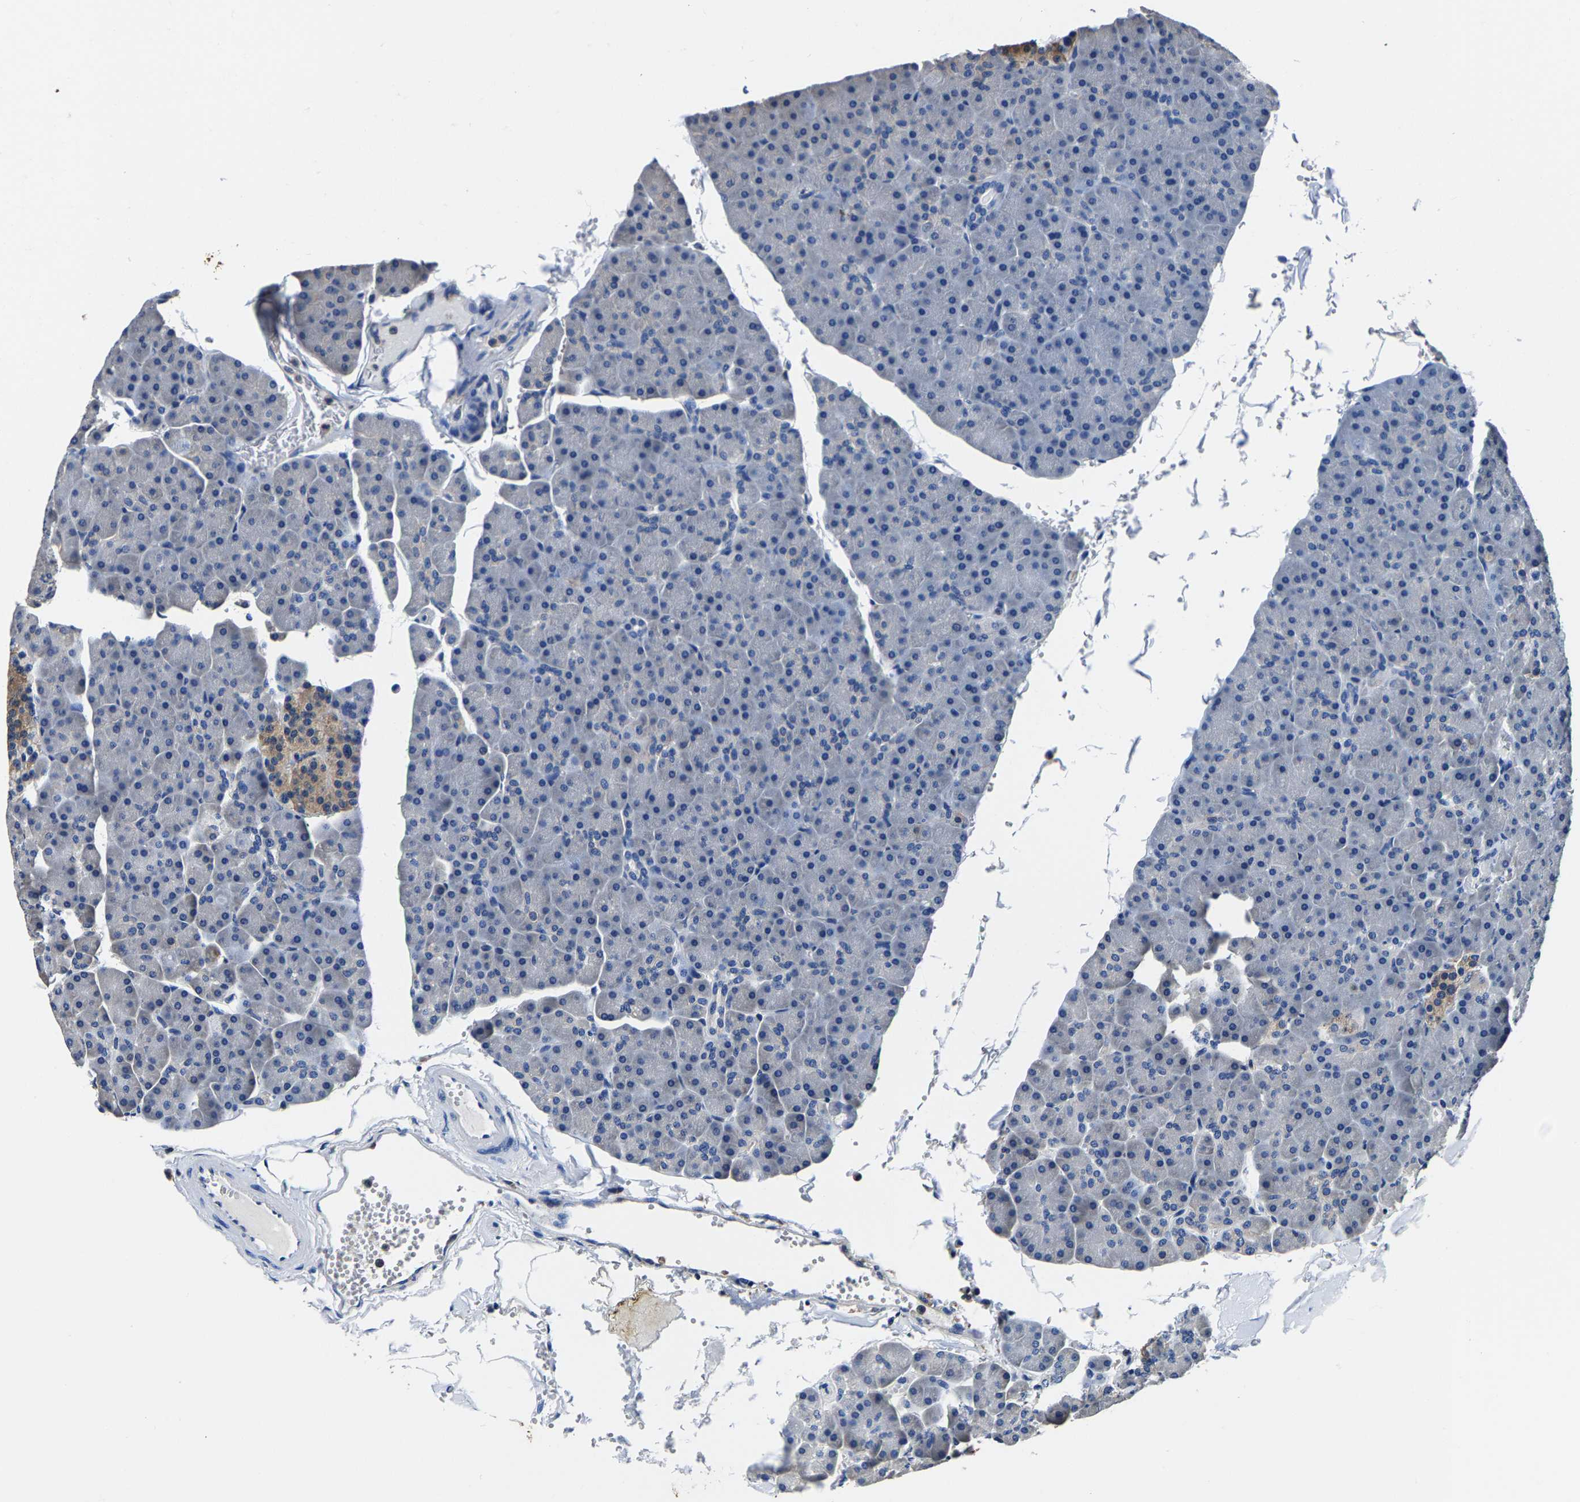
{"staining": {"intensity": "negative", "quantity": "none", "location": "none"}, "tissue": "pancreas", "cell_type": "Exocrine glandular cells", "image_type": "normal", "snomed": [{"axis": "morphology", "description": "Normal tissue, NOS"}, {"axis": "topography", "description": "Pancreas"}], "caption": "Immunohistochemical staining of normal human pancreas displays no significant positivity in exocrine glandular cells. (Brightfield microscopy of DAB IHC at high magnification).", "gene": "ALDOB", "patient": {"sex": "male", "age": 35}}